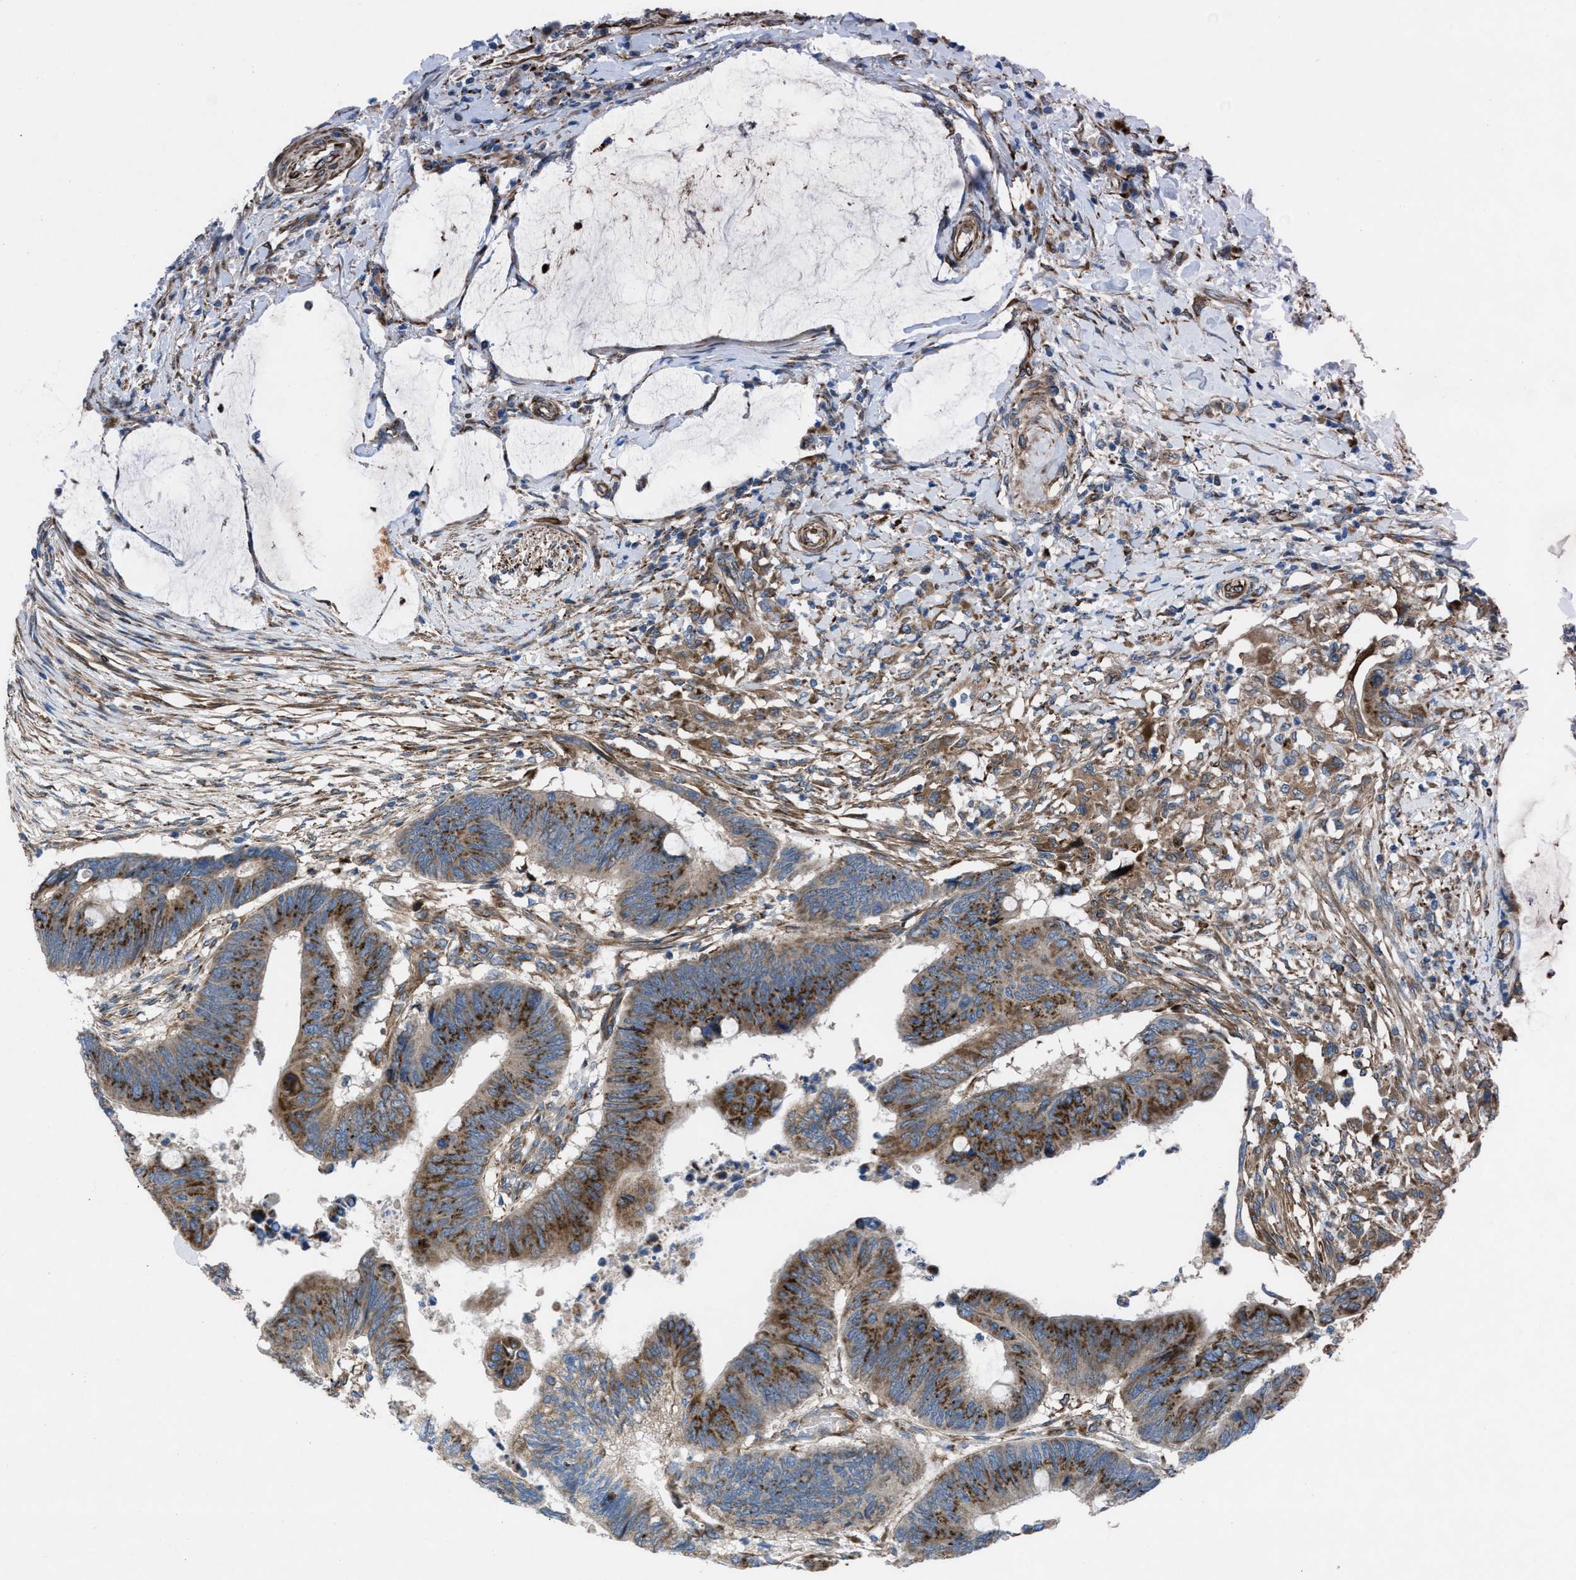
{"staining": {"intensity": "strong", "quantity": ">75%", "location": "cytoplasmic/membranous"}, "tissue": "colorectal cancer", "cell_type": "Tumor cells", "image_type": "cancer", "snomed": [{"axis": "morphology", "description": "Normal tissue, NOS"}, {"axis": "morphology", "description": "Adenocarcinoma, NOS"}, {"axis": "topography", "description": "Rectum"}, {"axis": "topography", "description": "Peripheral nerve tissue"}], "caption": "About >75% of tumor cells in human colorectal cancer (adenocarcinoma) show strong cytoplasmic/membranous protein positivity as visualized by brown immunohistochemical staining.", "gene": "SLC6A9", "patient": {"sex": "male", "age": 92}}